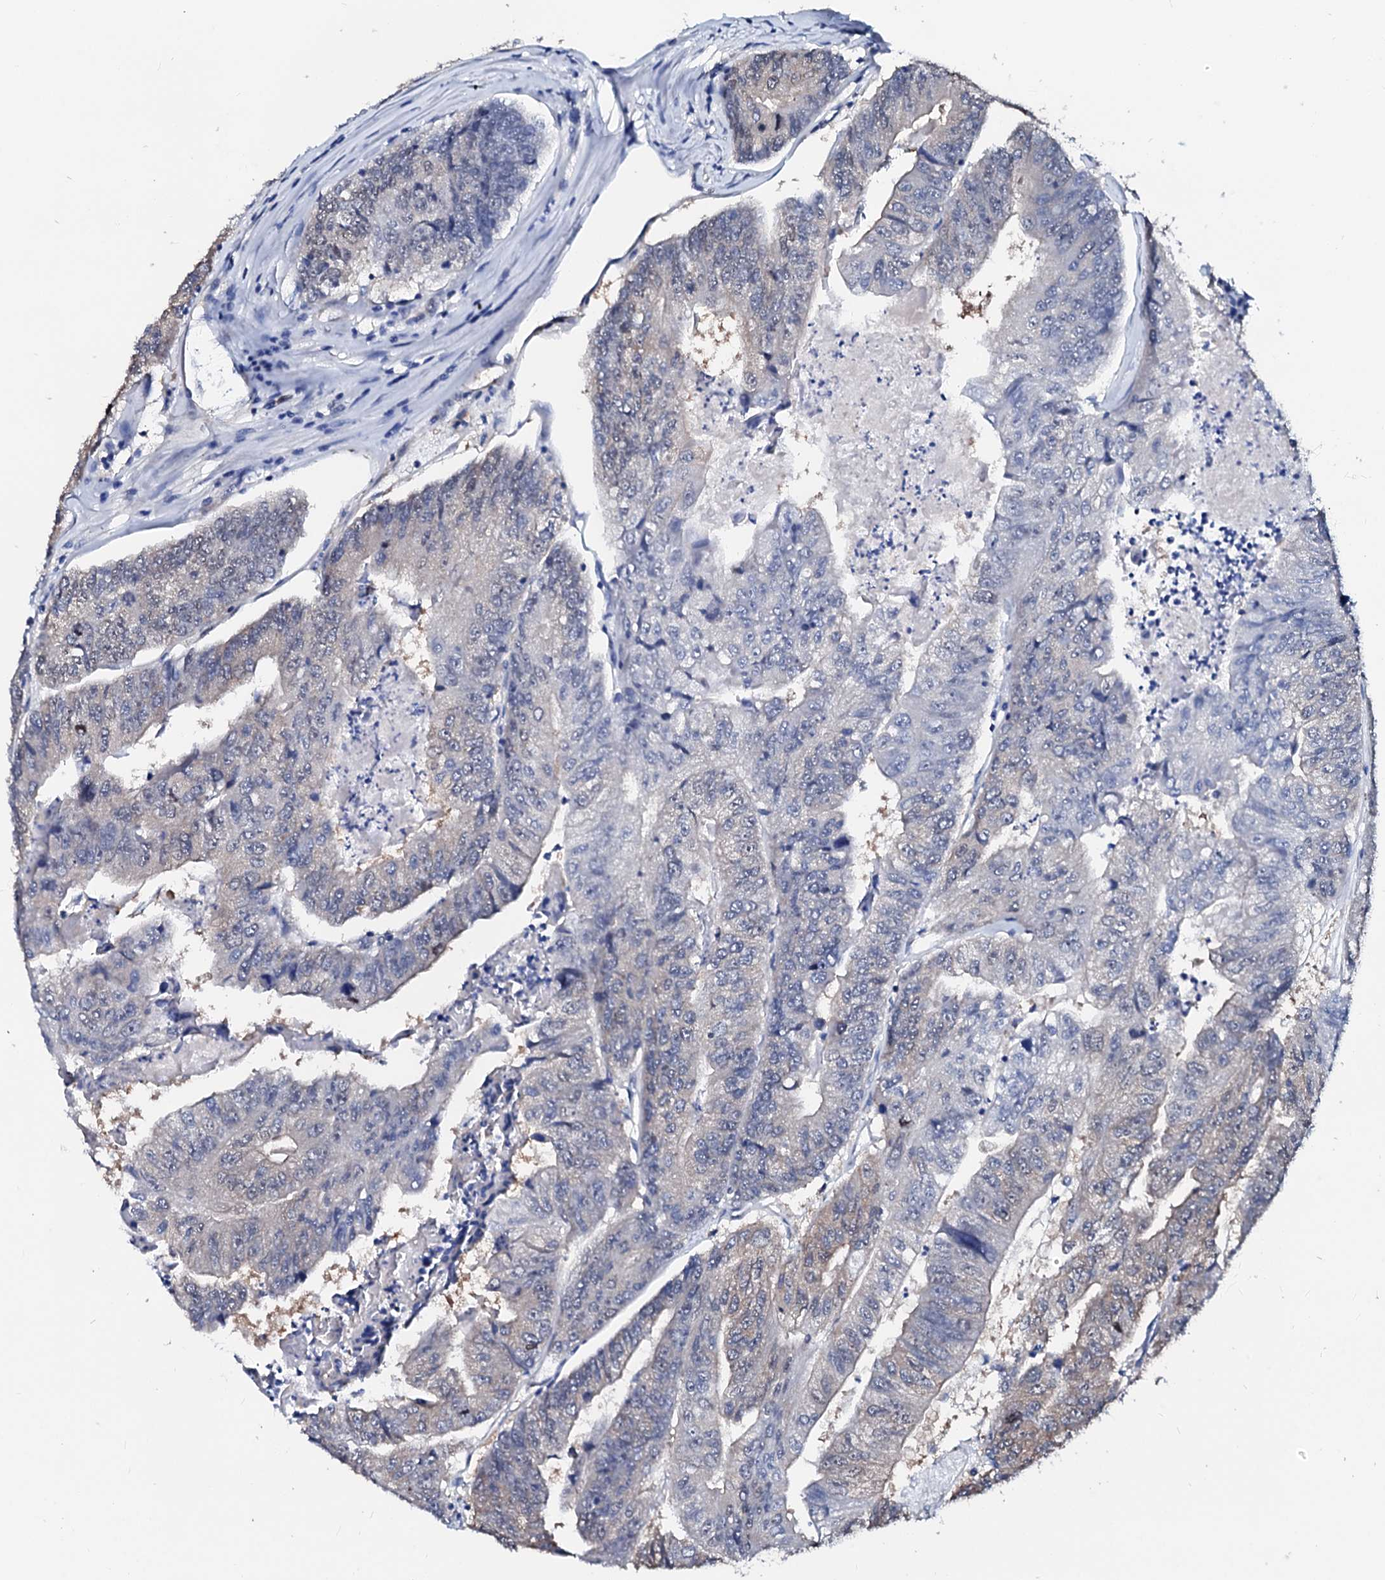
{"staining": {"intensity": "weak", "quantity": "<25%", "location": "cytoplasmic/membranous"}, "tissue": "colorectal cancer", "cell_type": "Tumor cells", "image_type": "cancer", "snomed": [{"axis": "morphology", "description": "Adenocarcinoma, NOS"}, {"axis": "topography", "description": "Colon"}], "caption": "IHC micrograph of neoplastic tissue: colorectal adenocarcinoma stained with DAB demonstrates no significant protein positivity in tumor cells. Brightfield microscopy of immunohistochemistry (IHC) stained with DAB (brown) and hematoxylin (blue), captured at high magnification.", "gene": "CSN2", "patient": {"sex": "female", "age": 67}}